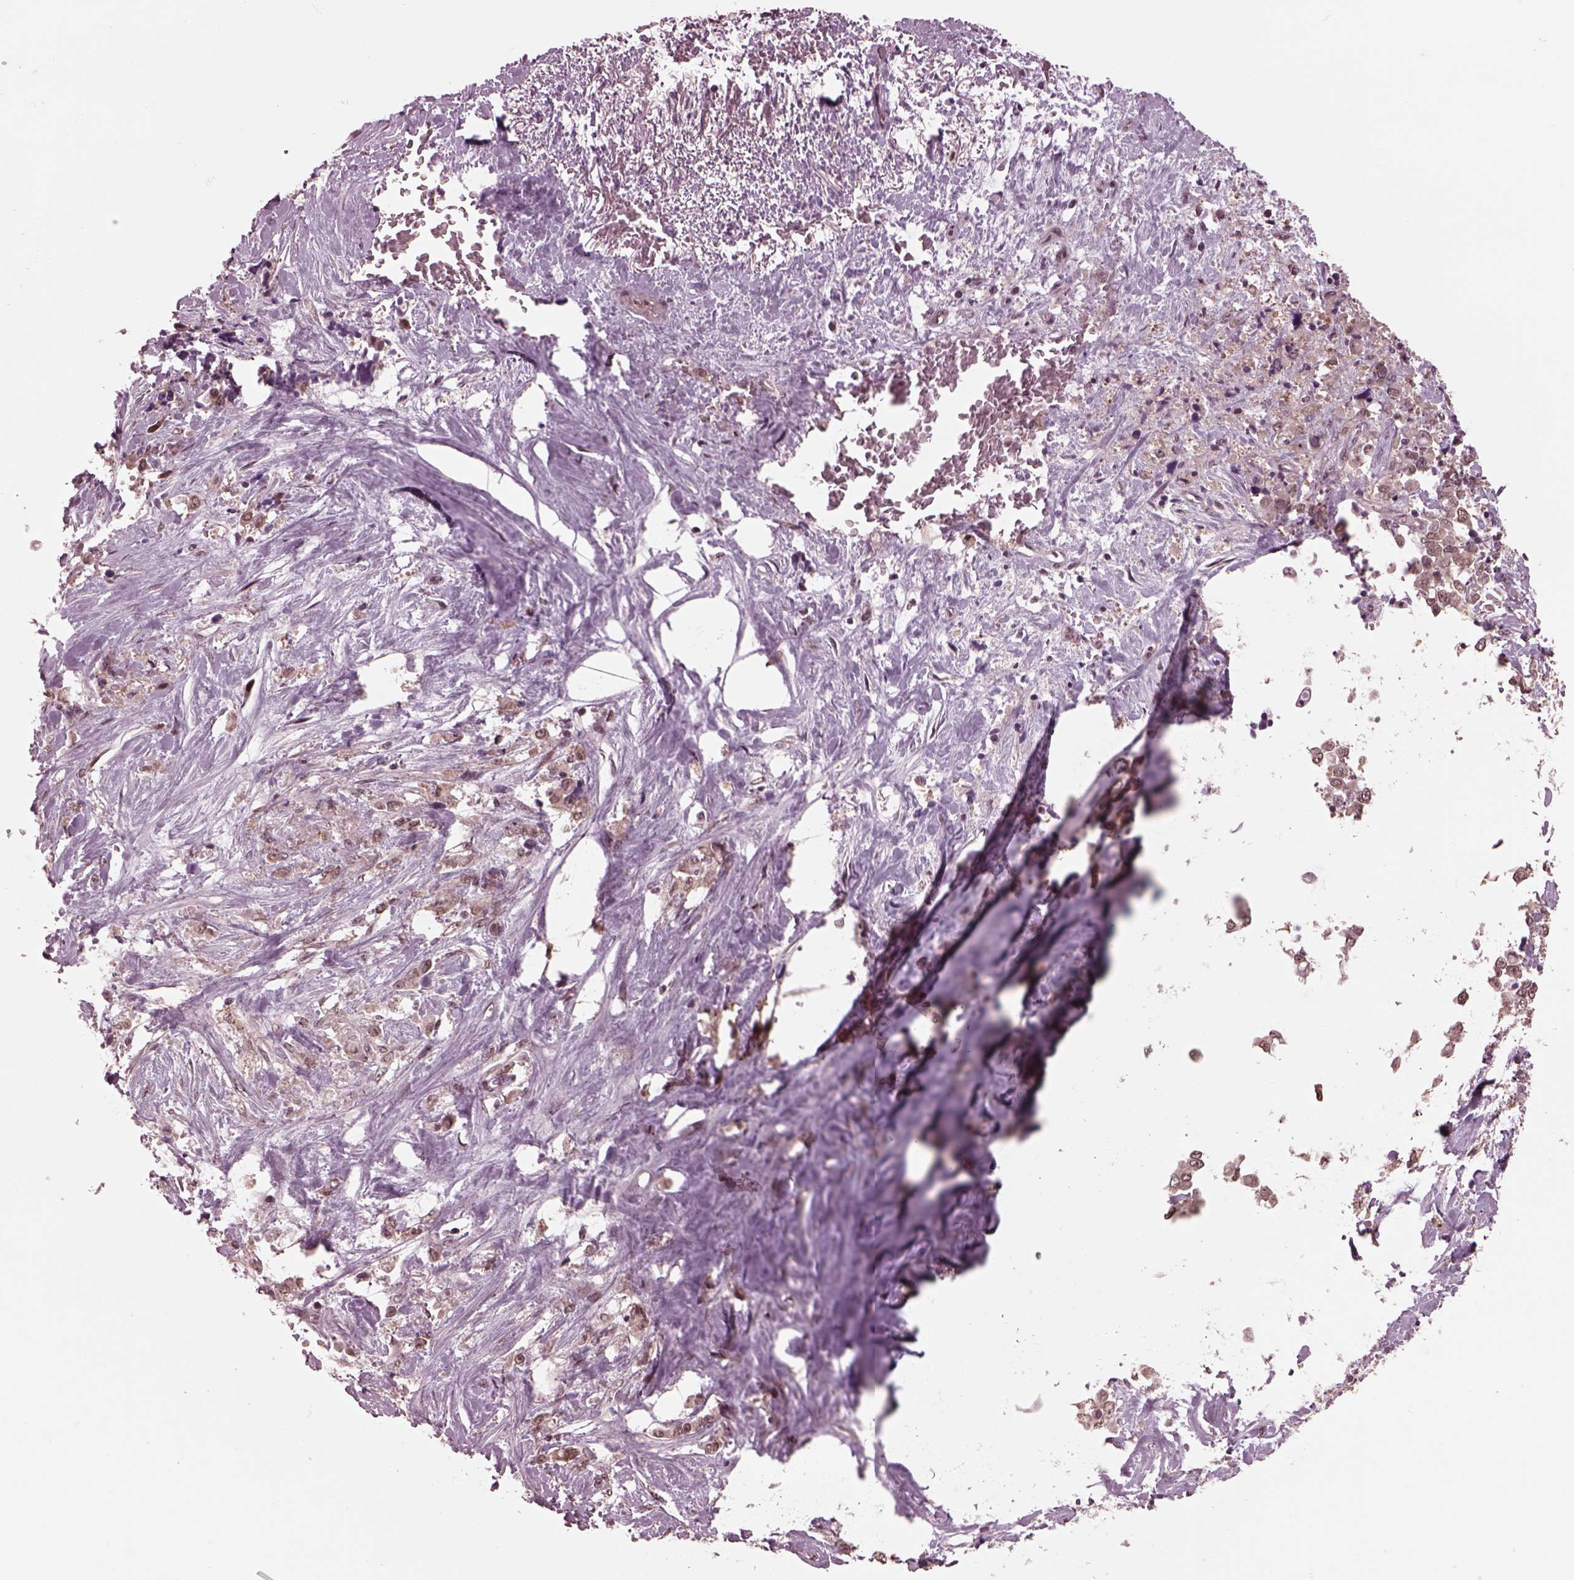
{"staining": {"intensity": "weak", "quantity": "25%-75%", "location": "nuclear"}, "tissue": "stomach cancer", "cell_type": "Tumor cells", "image_type": "cancer", "snomed": [{"axis": "morphology", "description": "Adenocarcinoma, NOS"}, {"axis": "topography", "description": "Stomach"}], "caption": "Immunohistochemistry image of stomach cancer (adenocarcinoma) stained for a protein (brown), which displays low levels of weak nuclear staining in approximately 25%-75% of tumor cells.", "gene": "NAP1L5", "patient": {"sex": "female", "age": 76}}